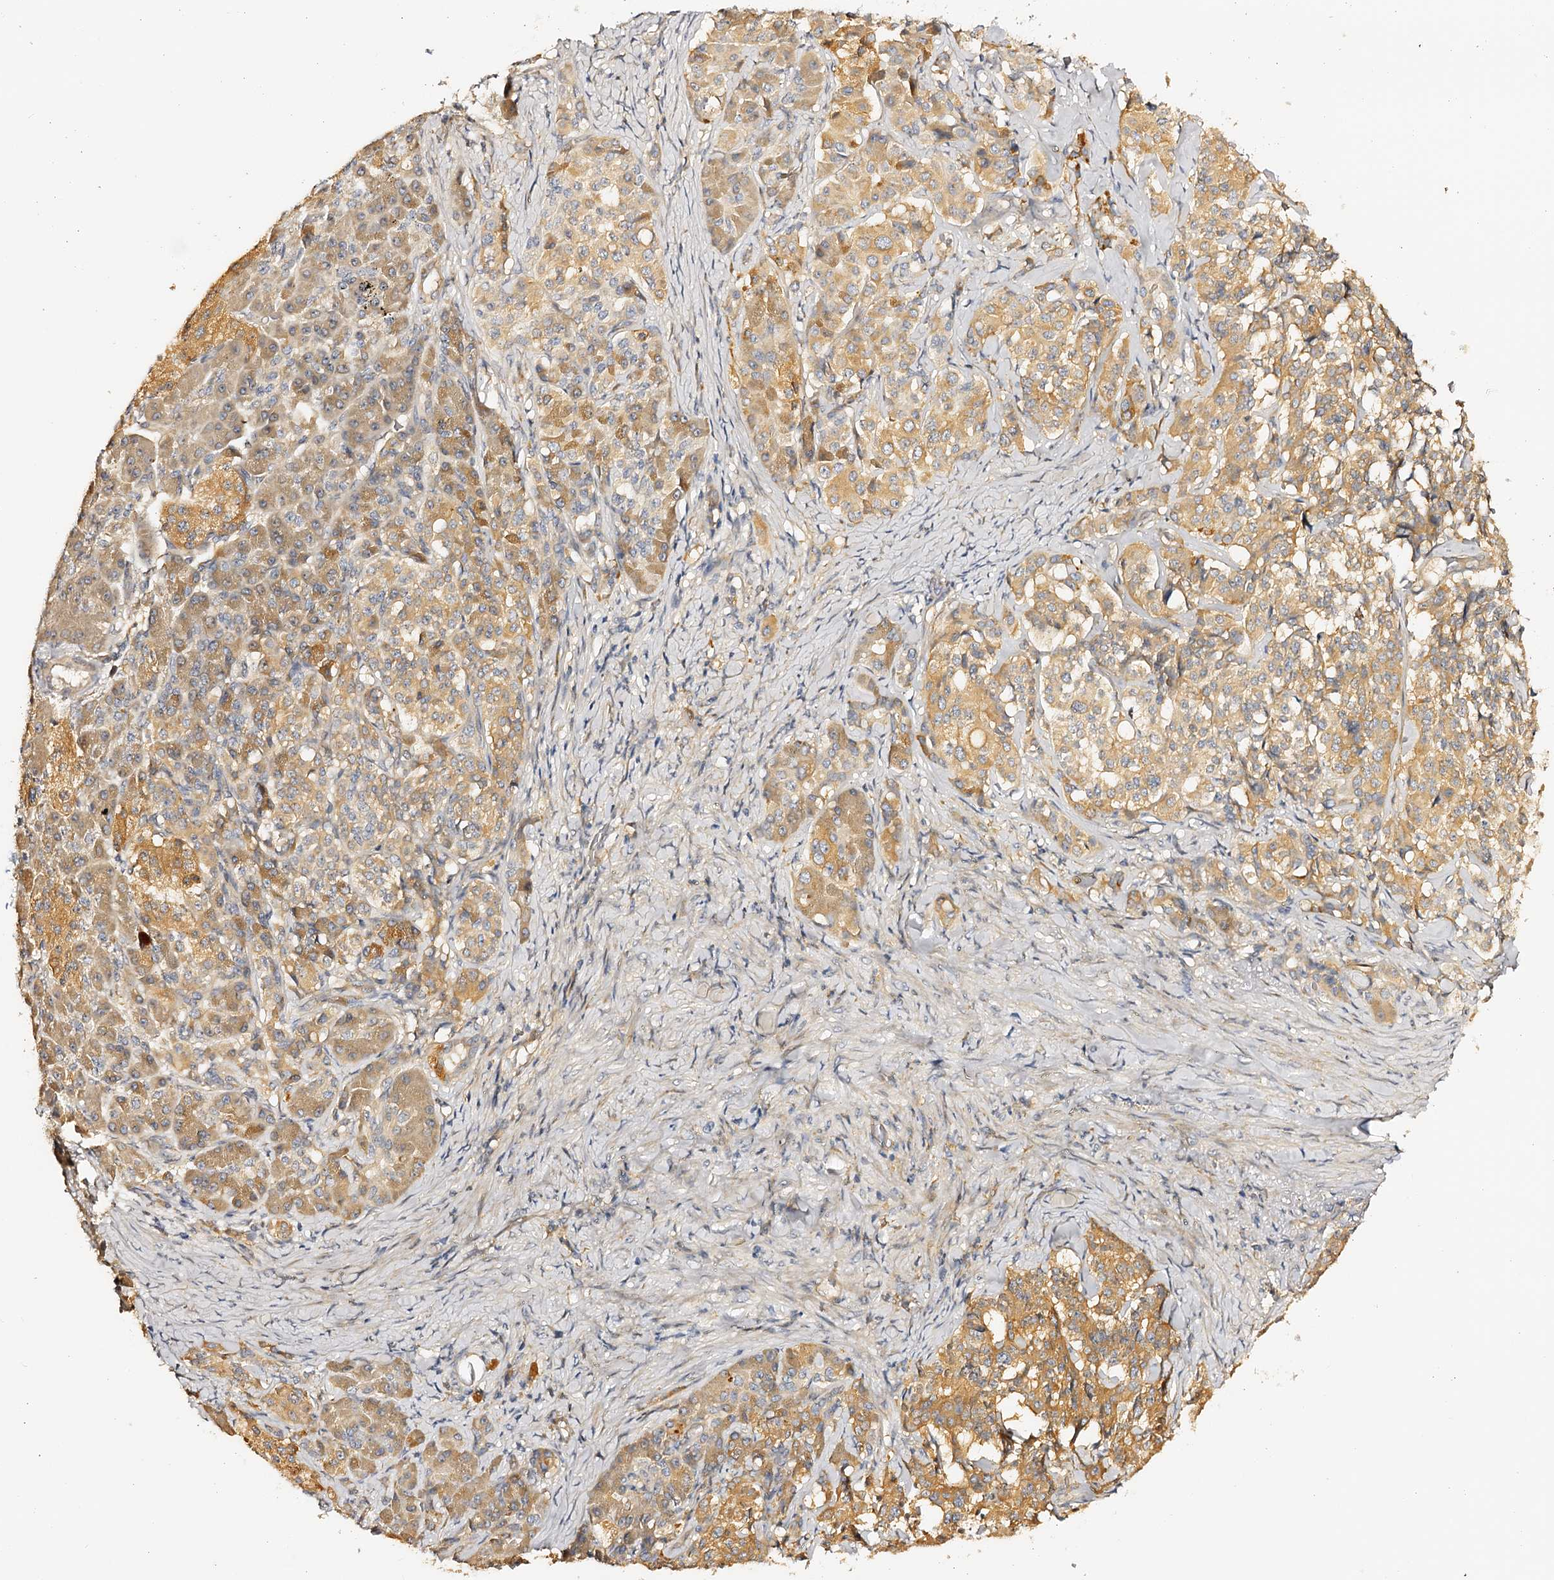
{"staining": {"intensity": "weak", "quantity": ">75%", "location": "cytoplasmic/membranous"}, "tissue": "pancreatic cancer", "cell_type": "Tumor cells", "image_type": "cancer", "snomed": [{"axis": "morphology", "description": "Adenocarcinoma, NOS"}, {"axis": "topography", "description": "Pancreas"}], "caption": "A brown stain shows weak cytoplasmic/membranous expression of a protein in human pancreatic cancer (adenocarcinoma) tumor cells. The staining was performed using DAB (3,3'-diaminobenzidine) to visualize the protein expression in brown, while the nuclei were stained in blue with hematoxylin (Magnification: 20x).", "gene": "DMXL2", "patient": {"sex": "female", "age": 74}}